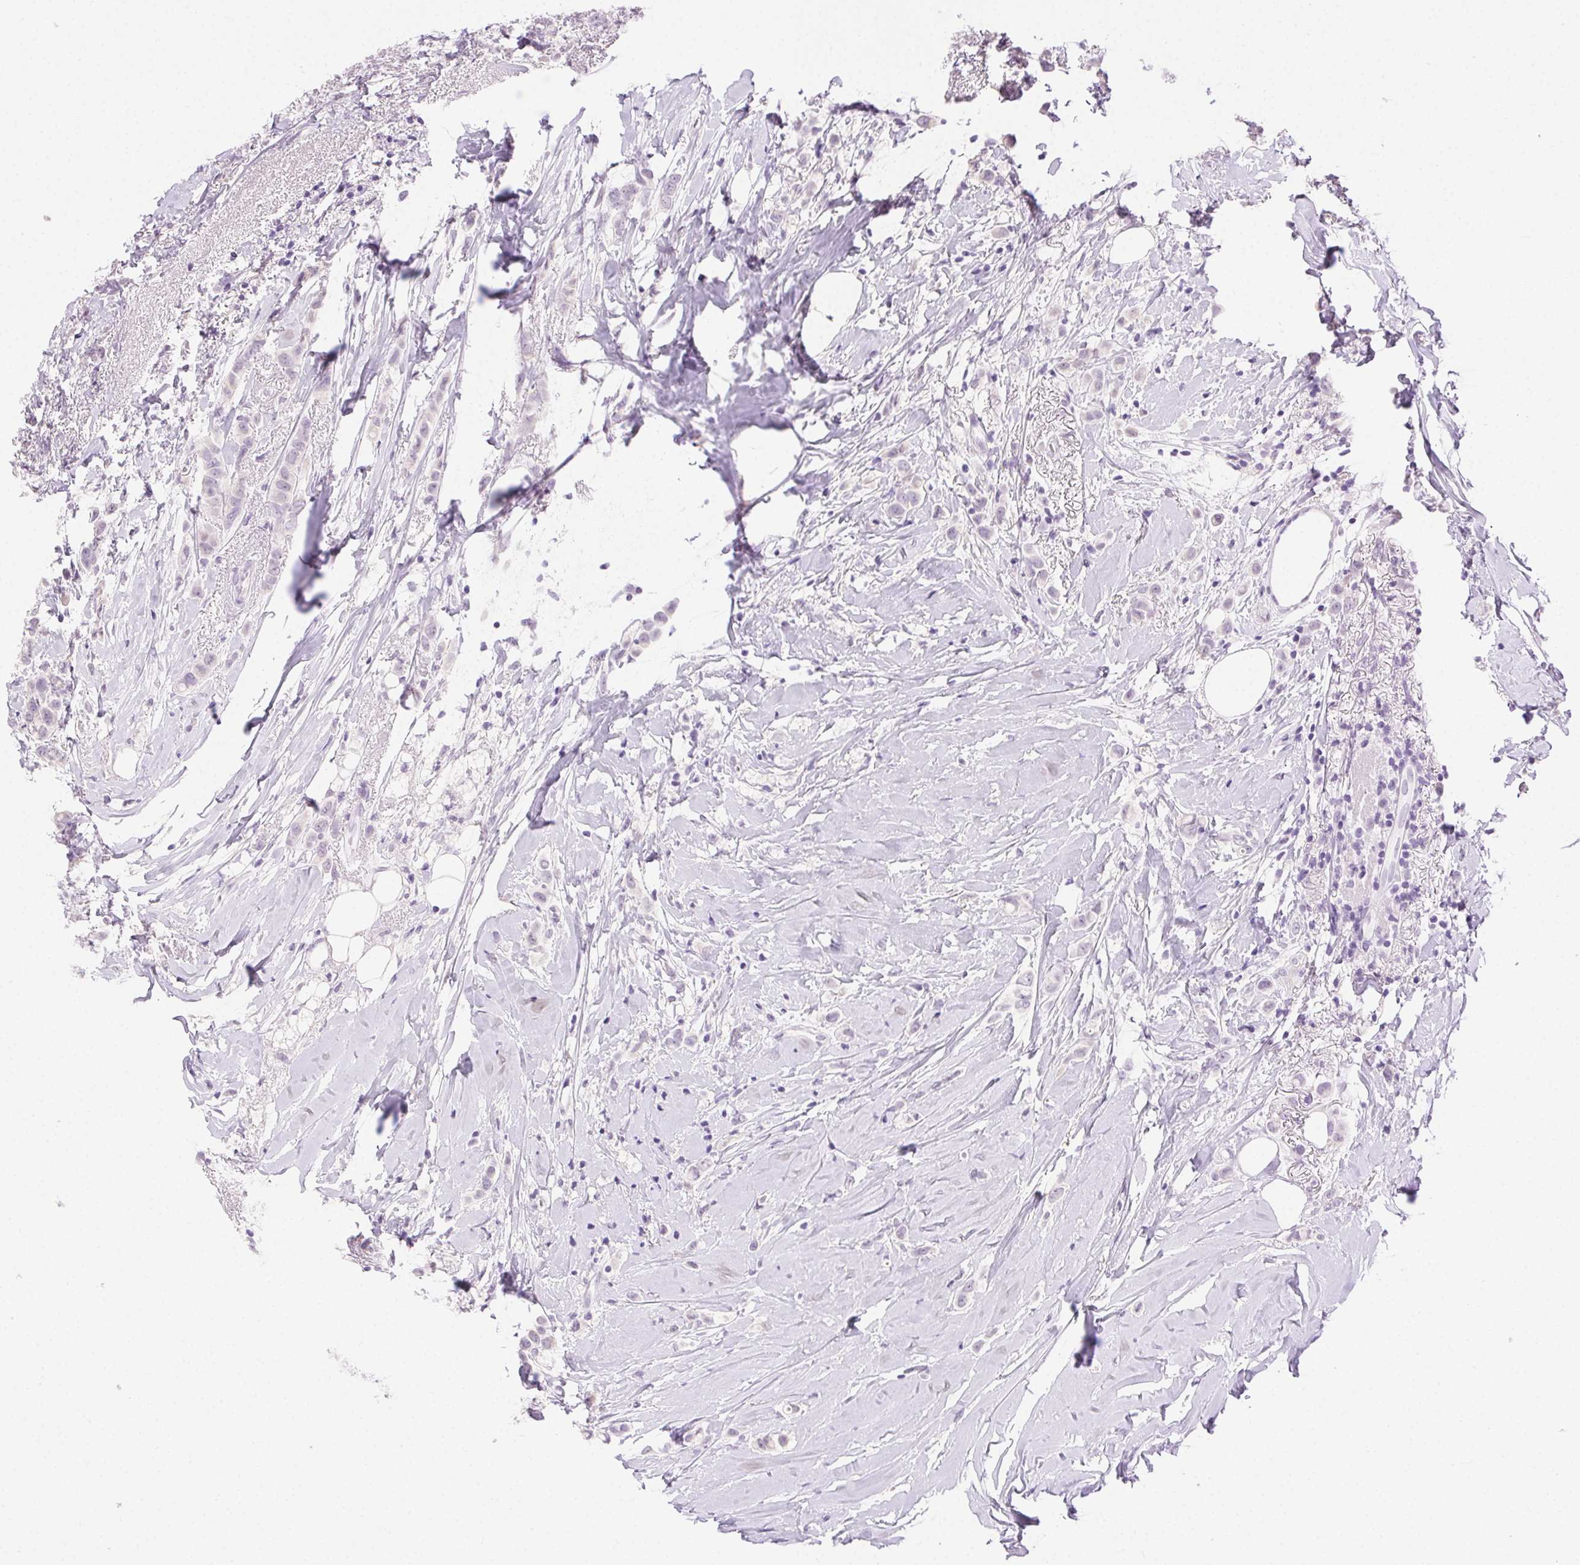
{"staining": {"intensity": "negative", "quantity": "none", "location": "none"}, "tissue": "breast cancer", "cell_type": "Tumor cells", "image_type": "cancer", "snomed": [{"axis": "morphology", "description": "Lobular carcinoma"}, {"axis": "topography", "description": "Breast"}], "caption": "This is a photomicrograph of immunohistochemistry staining of breast cancer (lobular carcinoma), which shows no positivity in tumor cells.", "gene": "CLDN10", "patient": {"sex": "female", "age": 66}}